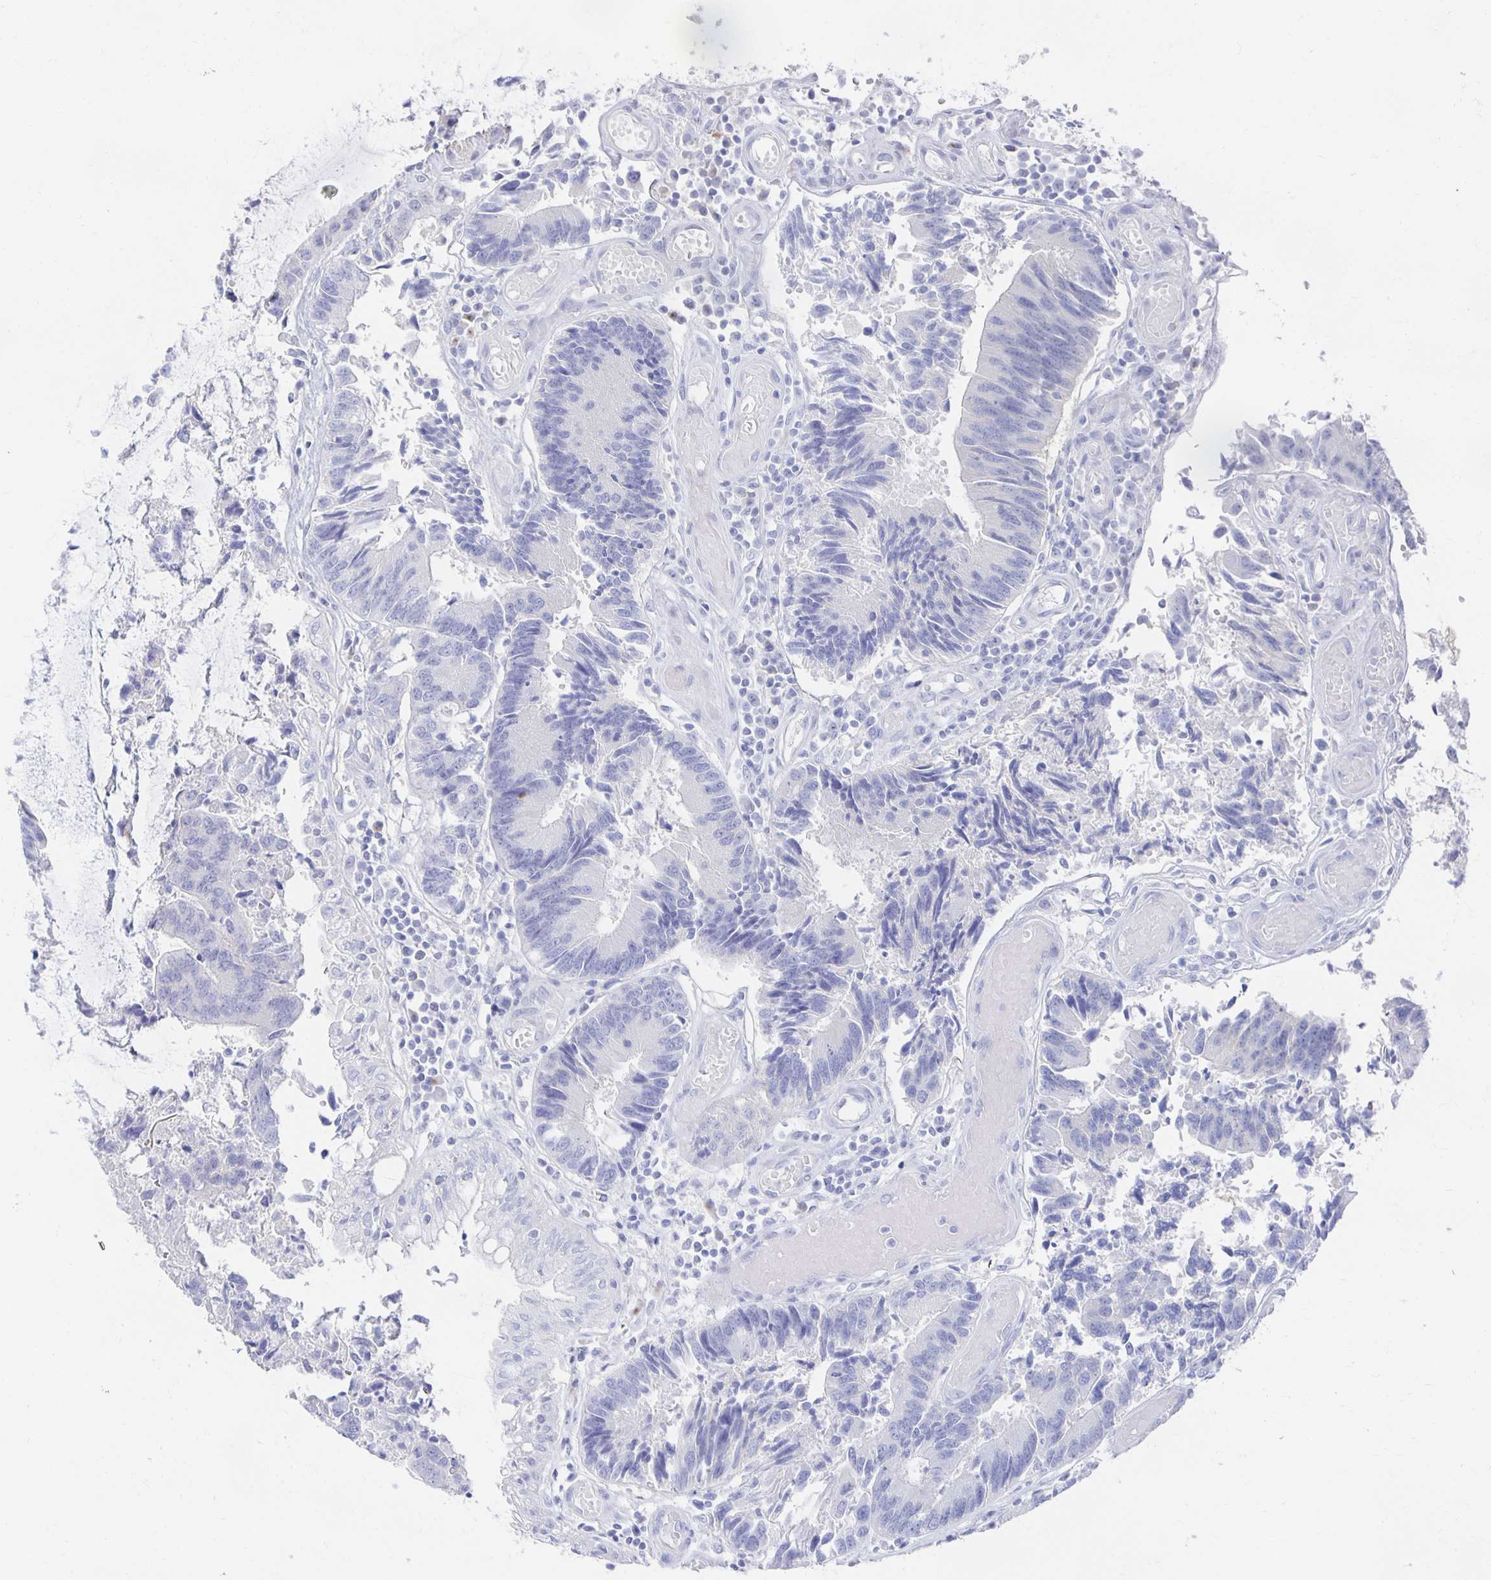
{"staining": {"intensity": "negative", "quantity": "none", "location": "none"}, "tissue": "colorectal cancer", "cell_type": "Tumor cells", "image_type": "cancer", "snomed": [{"axis": "morphology", "description": "Adenocarcinoma, NOS"}, {"axis": "topography", "description": "Colon"}], "caption": "Tumor cells are negative for protein expression in human colorectal cancer (adenocarcinoma). (Brightfield microscopy of DAB (3,3'-diaminobenzidine) immunohistochemistry at high magnification).", "gene": "PRDM7", "patient": {"sex": "female", "age": 67}}